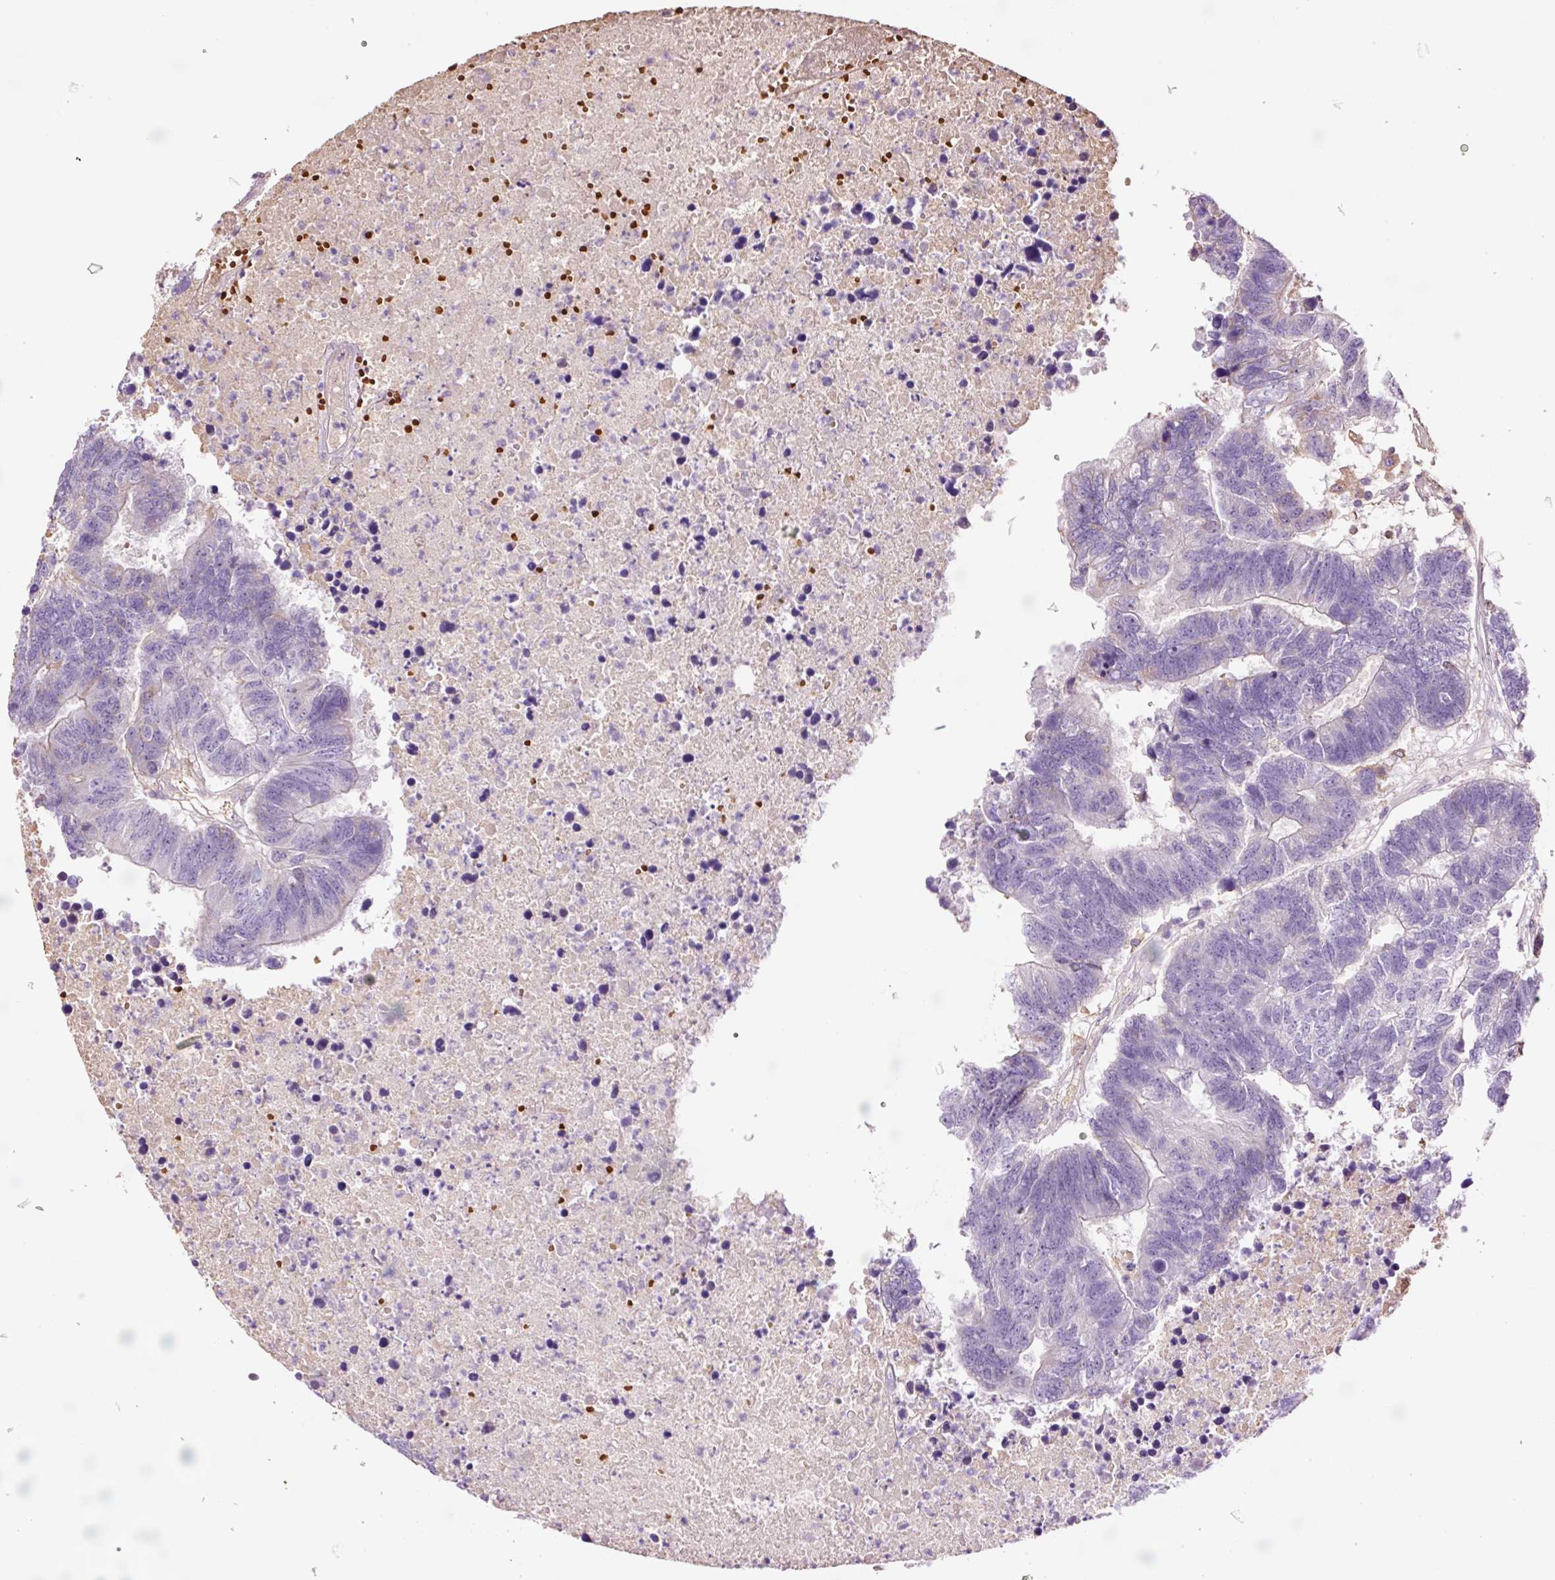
{"staining": {"intensity": "negative", "quantity": "none", "location": "none"}, "tissue": "colorectal cancer", "cell_type": "Tumor cells", "image_type": "cancer", "snomed": [{"axis": "morphology", "description": "Adenocarcinoma, NOS"}, {"axis": "topography", "description": "Colon"}], "caption": "This micrograph is of colorectal adenocarcinoma stained with immunohistochemistry to label a protein in brown with the nuclei are counter-stained blue. There is no staining in tumor cells.", "gene": "TMEM235", "patient": {"sex": "female", "age": 48}}